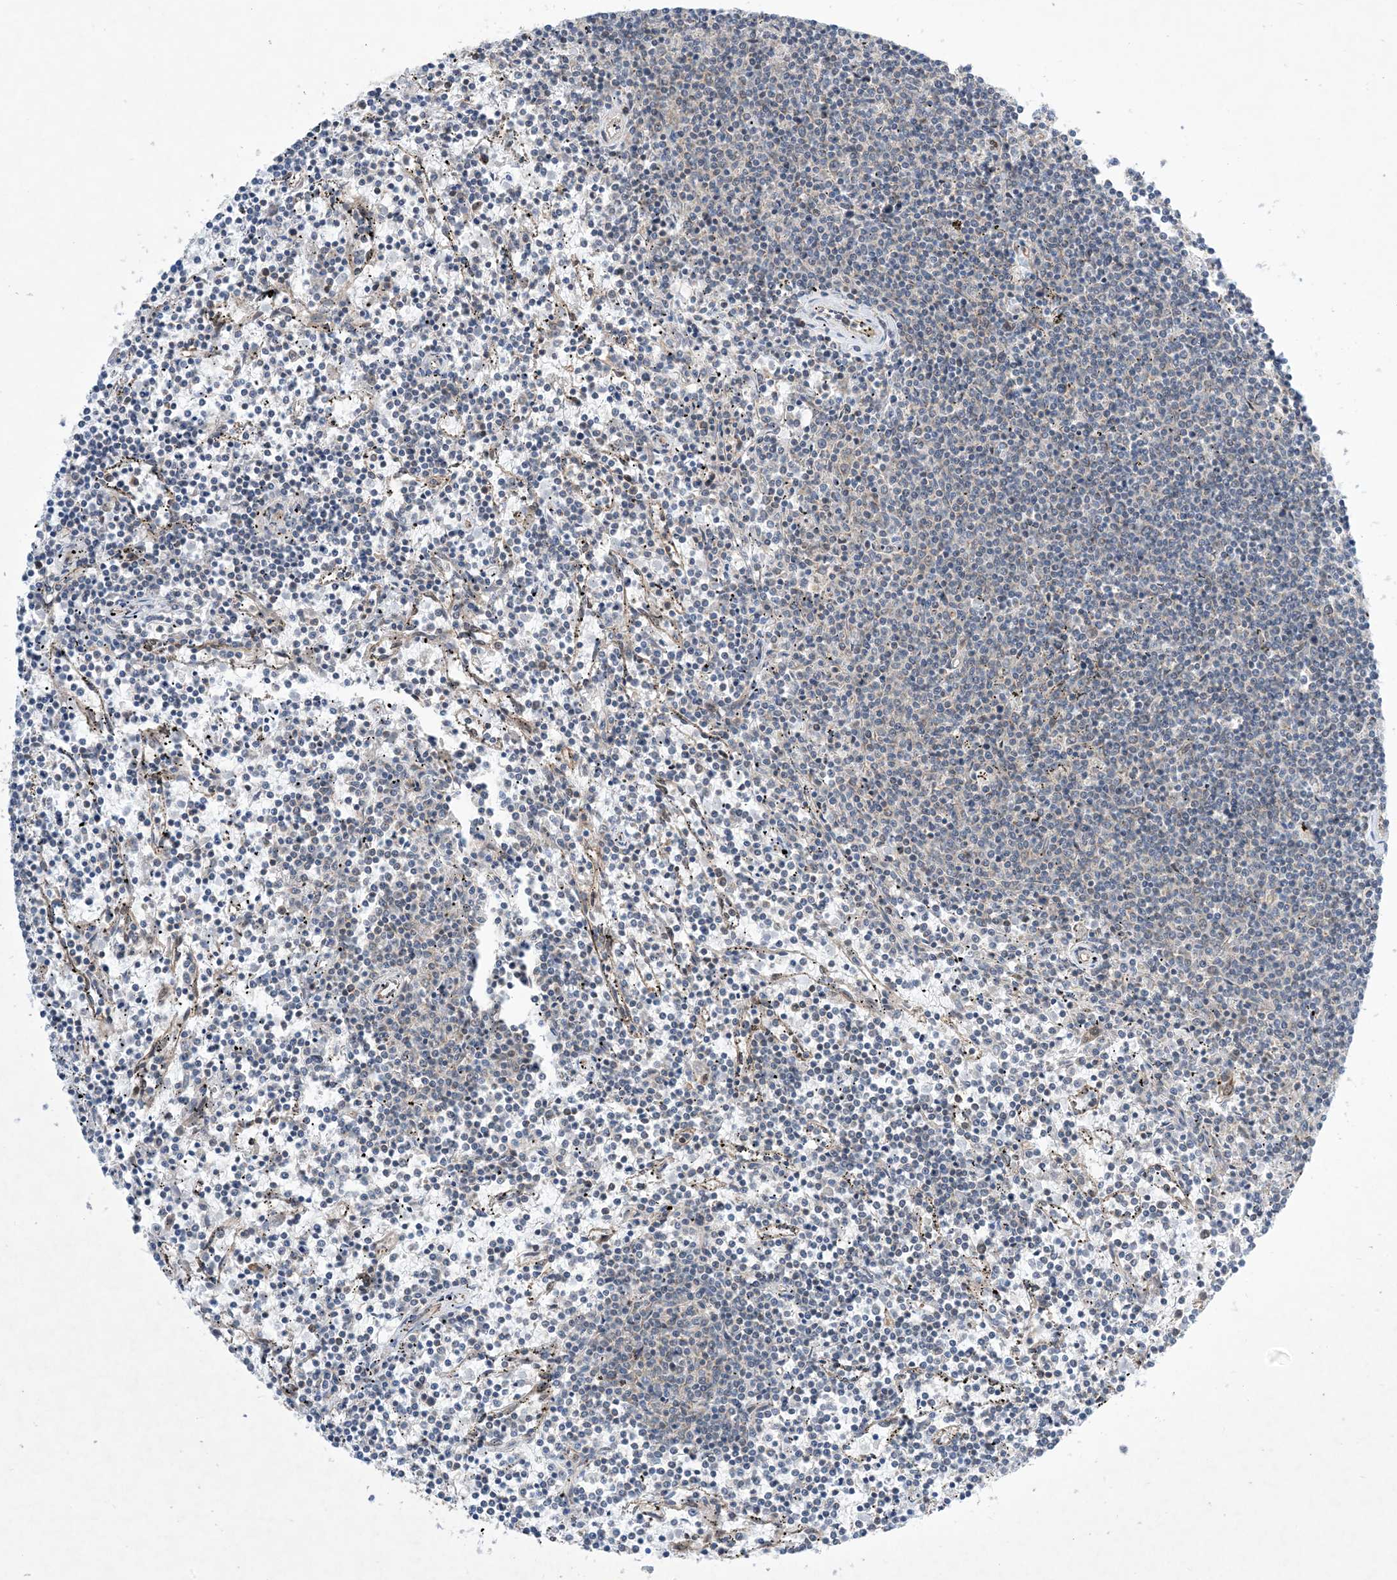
{"staining": {"intensity": "negative", "quantity": "none", "location": "none"}, "tissue": "lymphoma", "cell_type": "Tumor cells", "image_type": "cancer", "snomed": [{"axis": "morphology", "description": "Malignant lymphoma, non-Hodgkin's type, Low grade"}, {"axis": "topography", "description": "Spleen"}], "caption": "Lymphoma stained for a protein using IHC reveals no positivity tumor cells.", "gene": "EHBP1", "patient": {"sex": "female", "age": 50}}